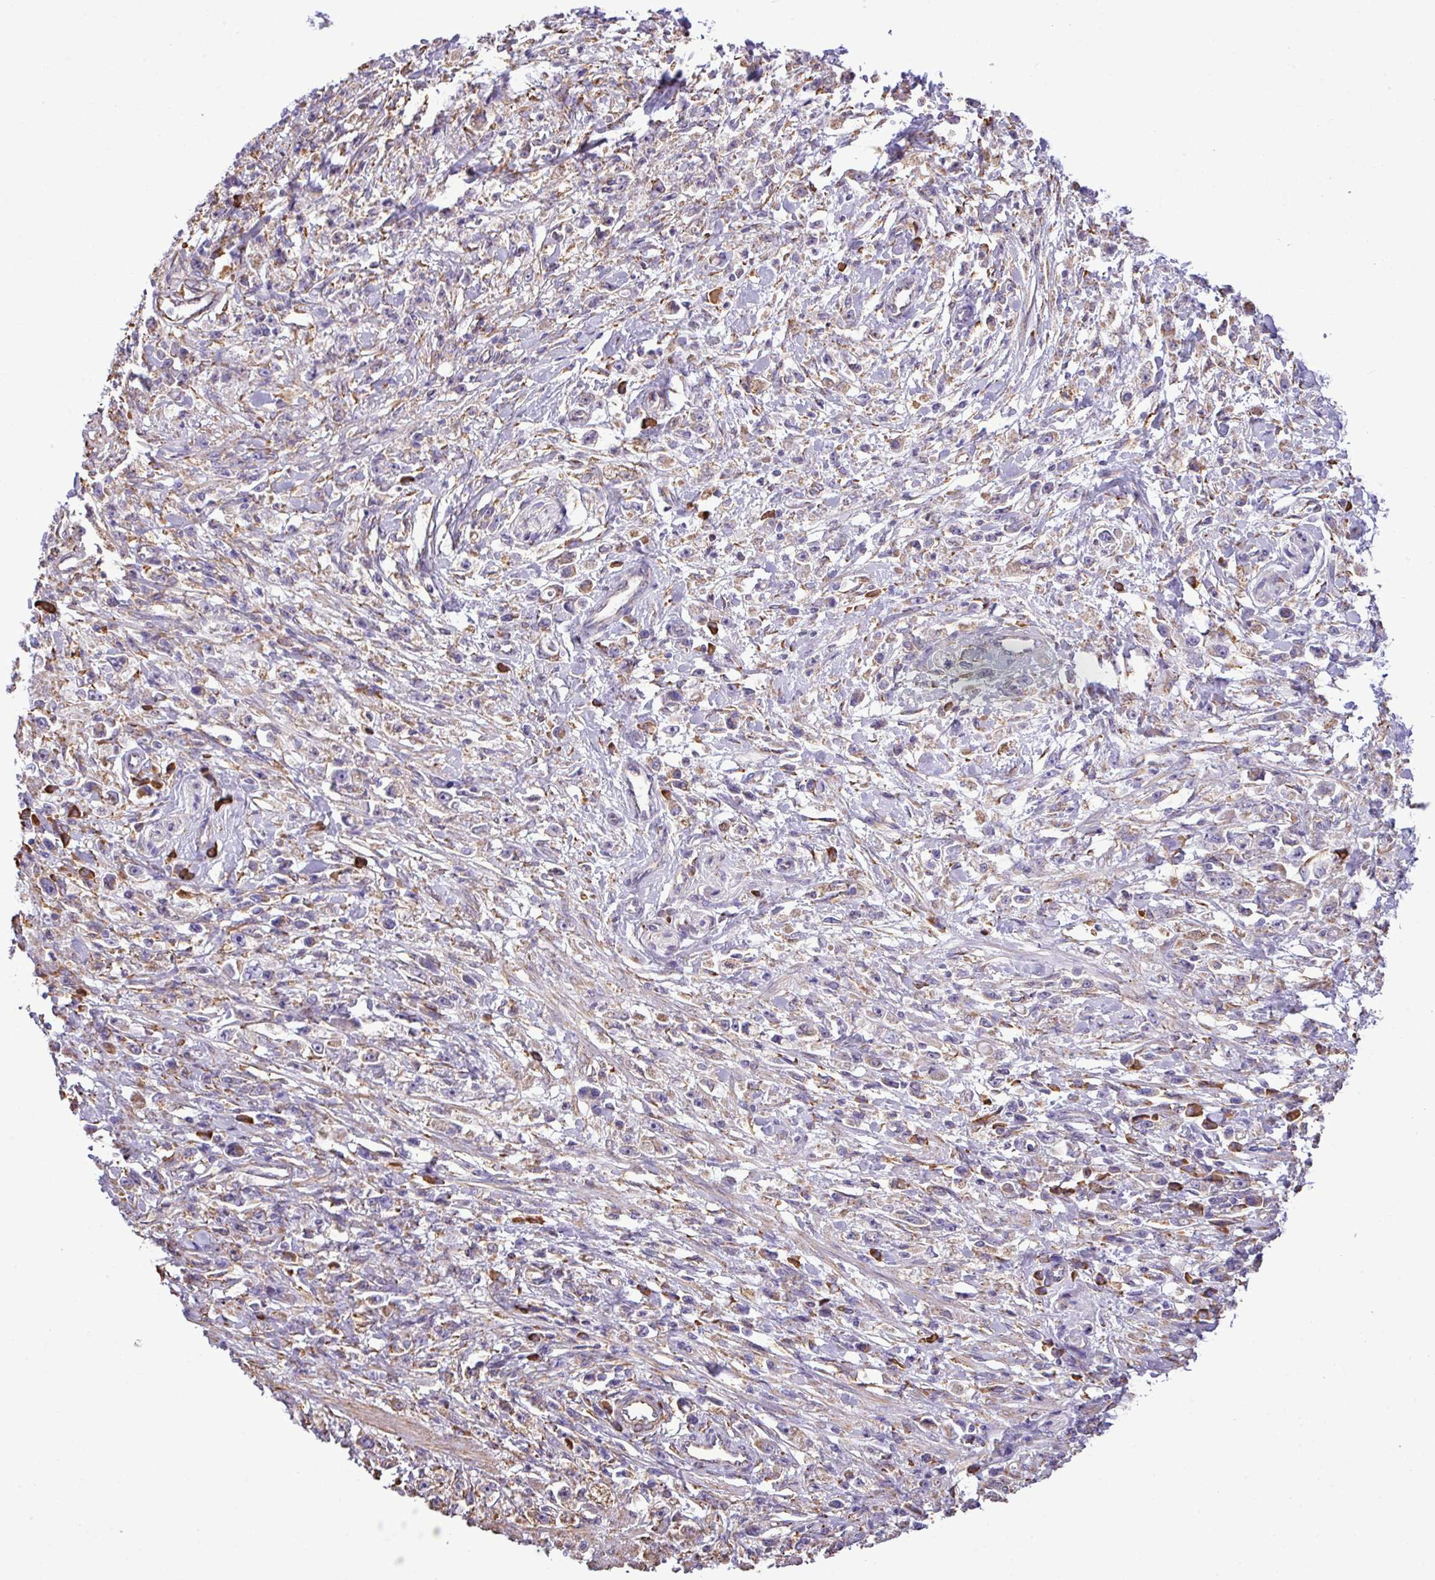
{"staining": {"intensity": "negative", "quantity": "none", "location": "none"}, "tissue": "stomach cancer", "cell_type": "Tumor cells", "image_type": "cancer", "snomed": [{"axis": "morphology", "description": "Adenocarcinoma, NOS"}, {"axis": "topography", "description": "Stomach"}], "caption": "Immunohistochemistry histopathology image of adenocarcinoma (stomach) stained for a protein (brown), which demonstrates no staining in tumor cells. Nuclei are stained in blue.", "gene": "ZSCAN5A", "patient": {"sex": "female", "age": 59}}